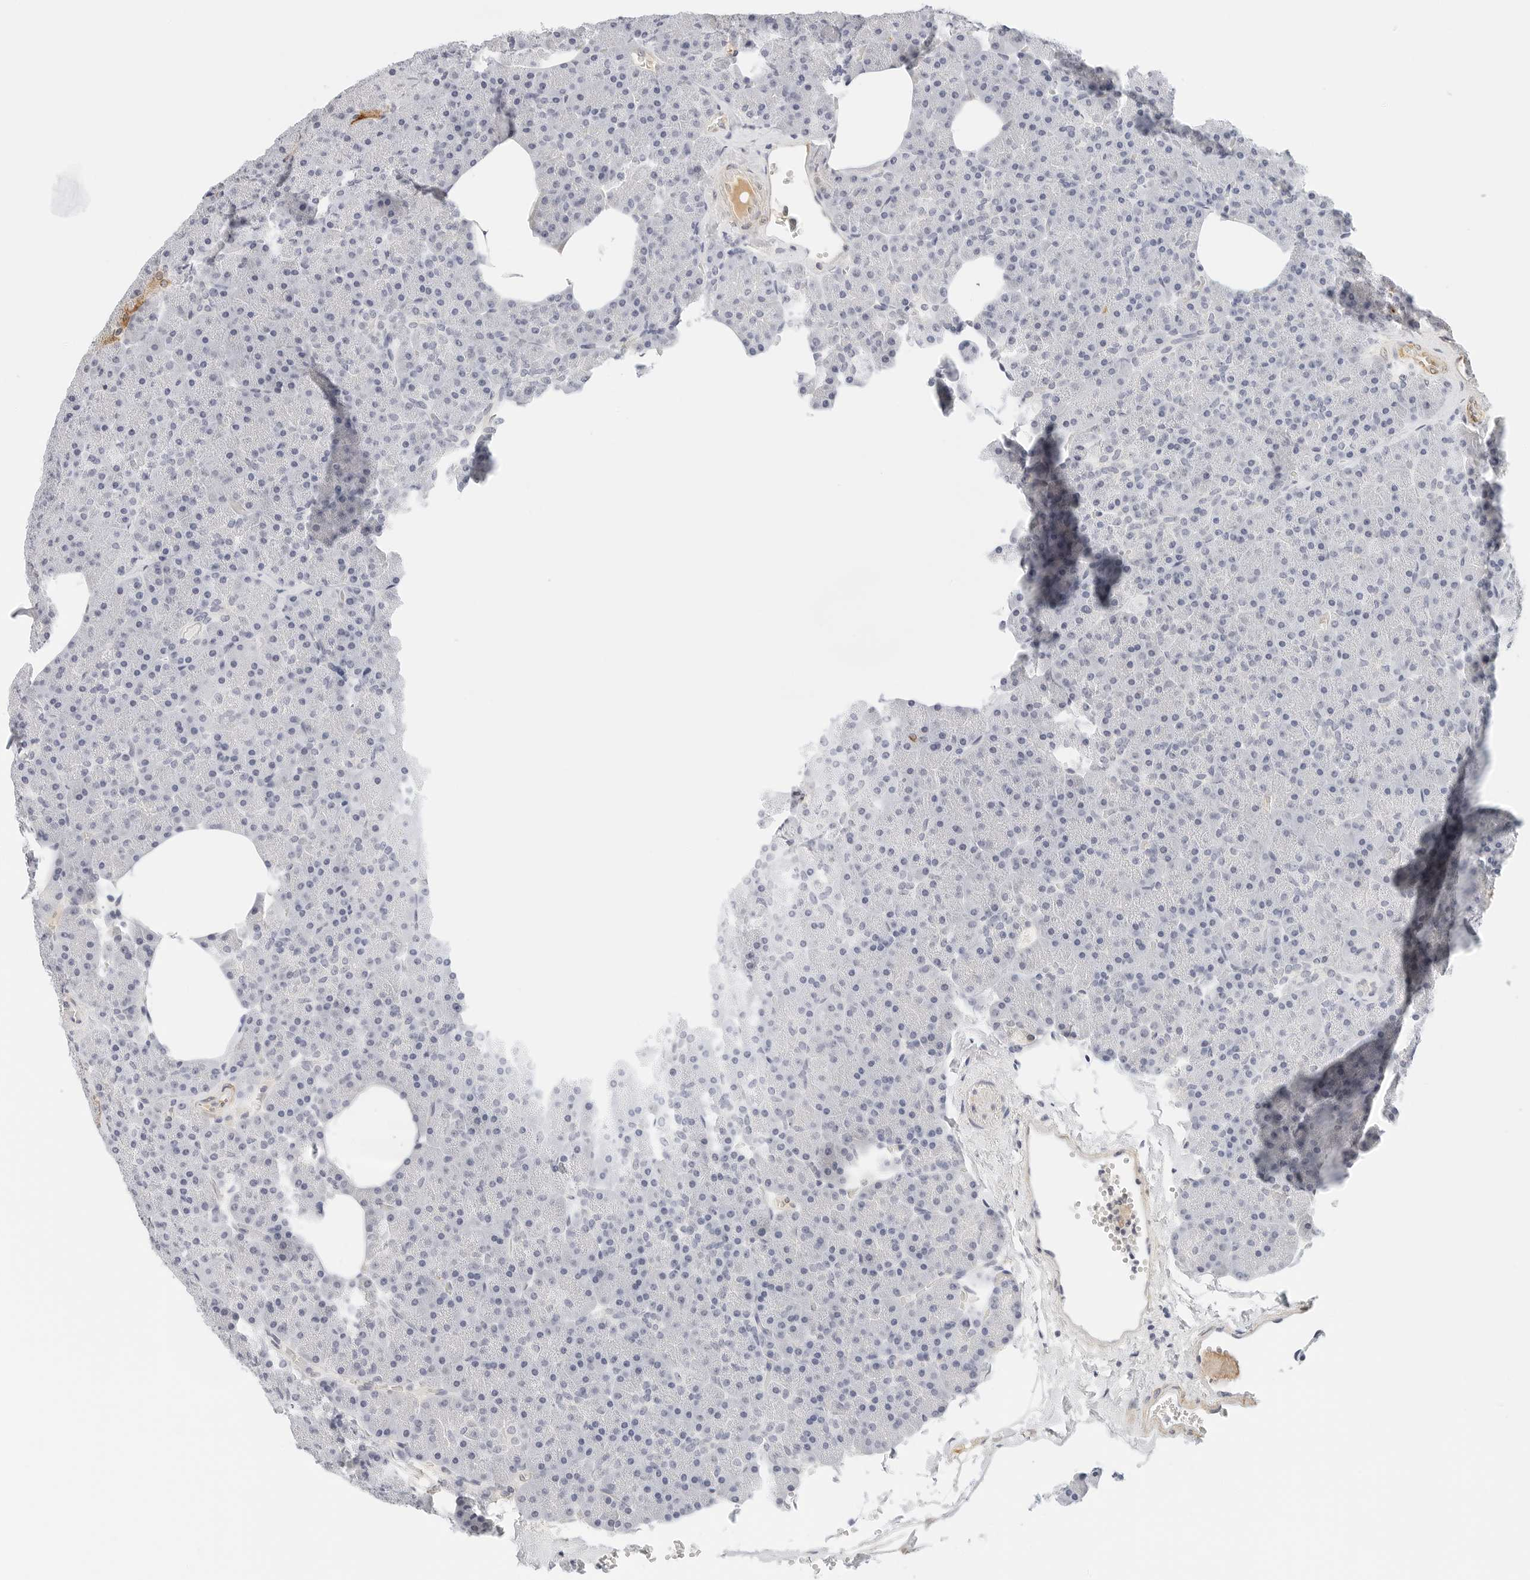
{"staining": {"intensity": "negative", "quantity": "none", "location": "none"}, "tissue": "pancreas", "cell_type": "Exocrine glandular cells", "image_type": "normal", "snomed": [{"axis": "morphology", "description": "Normal tissue, NOS"}, {"axis": "morphology", "description": "Carcinoid, malignant, NOS"}, {"axis": "topography", "description": "Pancreas"}], "caption": "An IHC micrograph of benign pancreas is shown. There is no staining in exocrine glandular cells of pancreas.", "gene": "PKDCC", "patient": {"sex": "female", "age": 35}}